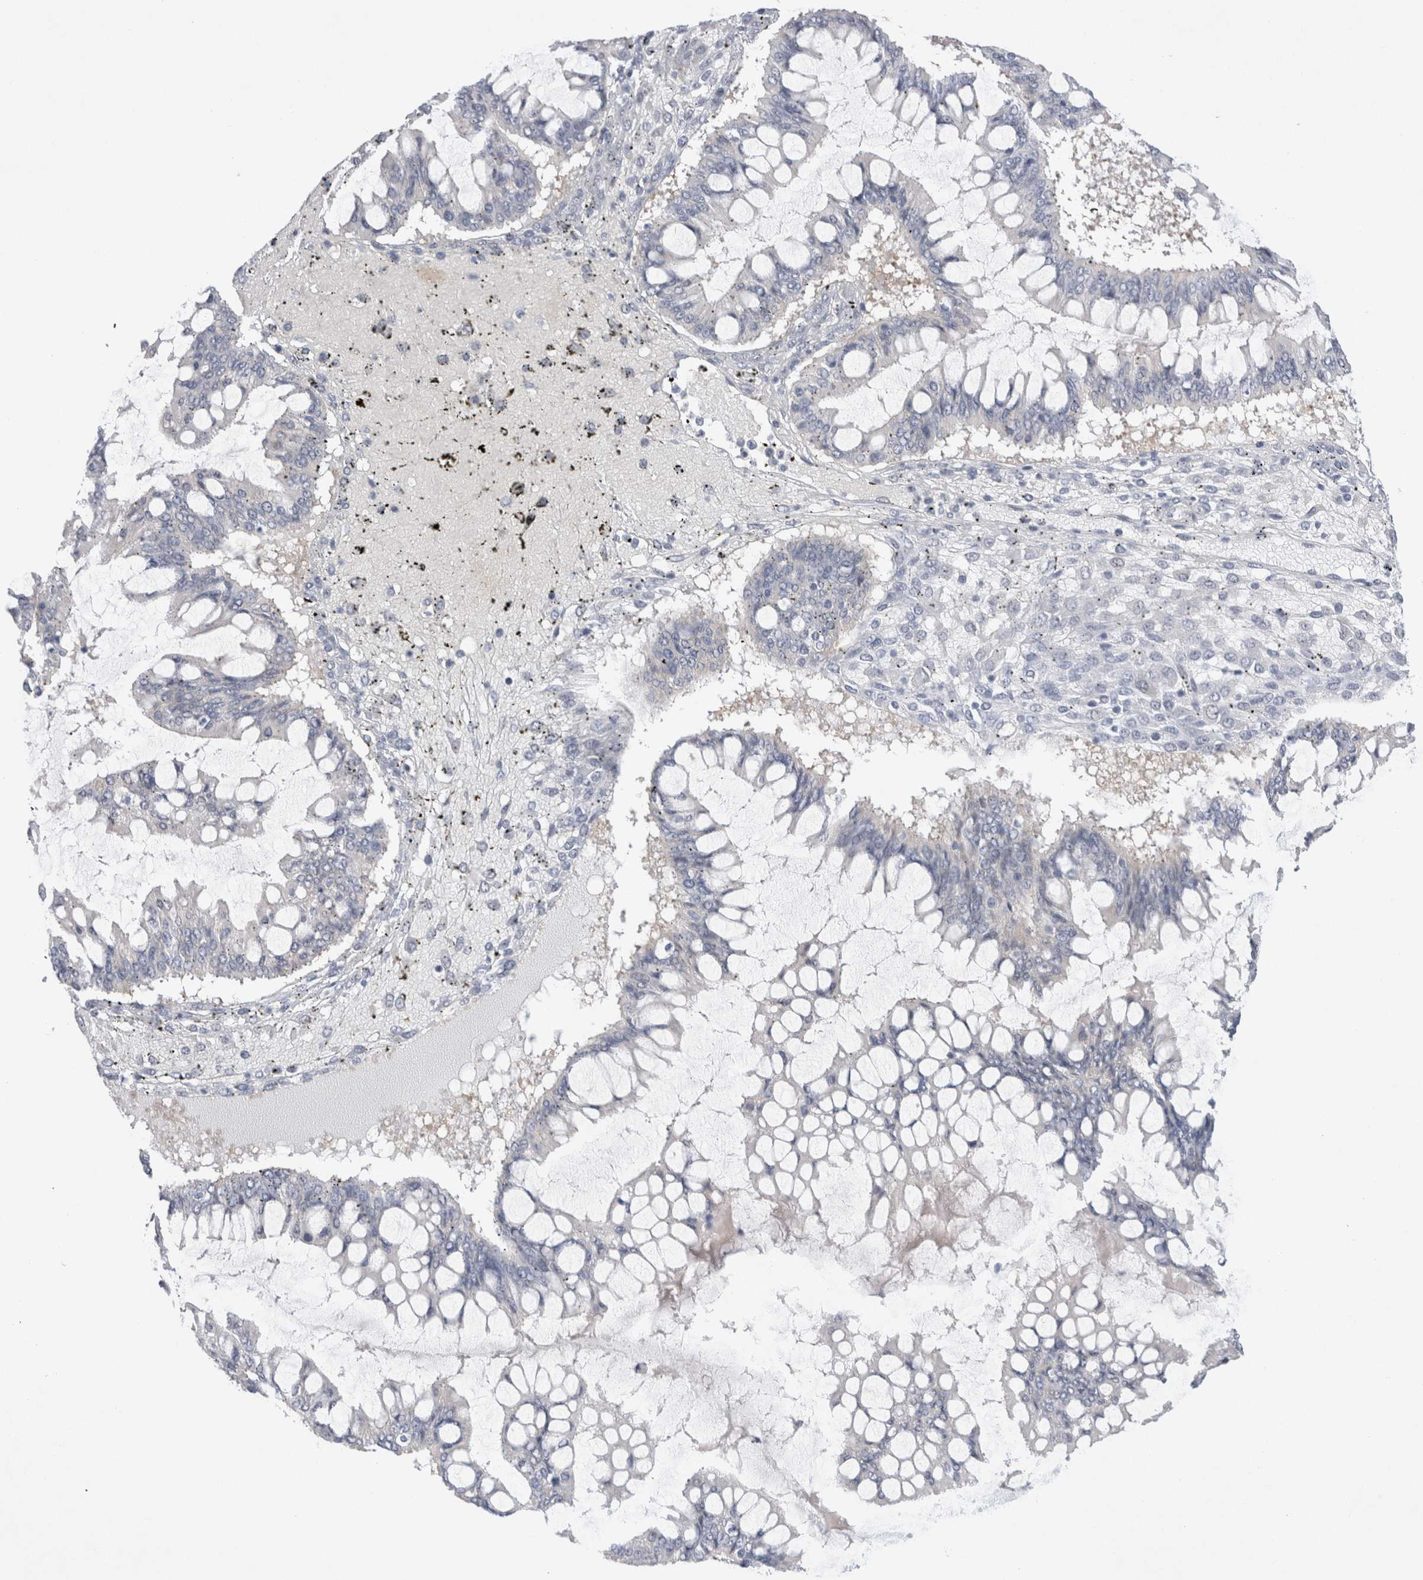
{"staining": {"intensity": "negative", "quantity": "none", "location": "none"}, "tissue": "ovarian cancer", "cell_type": "Tumor cells", "image_type": "cancer", "snomed": [{"axis": "morphology", "description": "Cystadenocarcinoma, mucinous, NOS"}, {"axis": "topography", "description": "Ovary"}], "caption": "Immunohistochemical staining of ovarian cancer exhibits no significant positivity in tumor cells.", "gene": "WIPF2", "patient": {"sex": "female", "age": 73}}